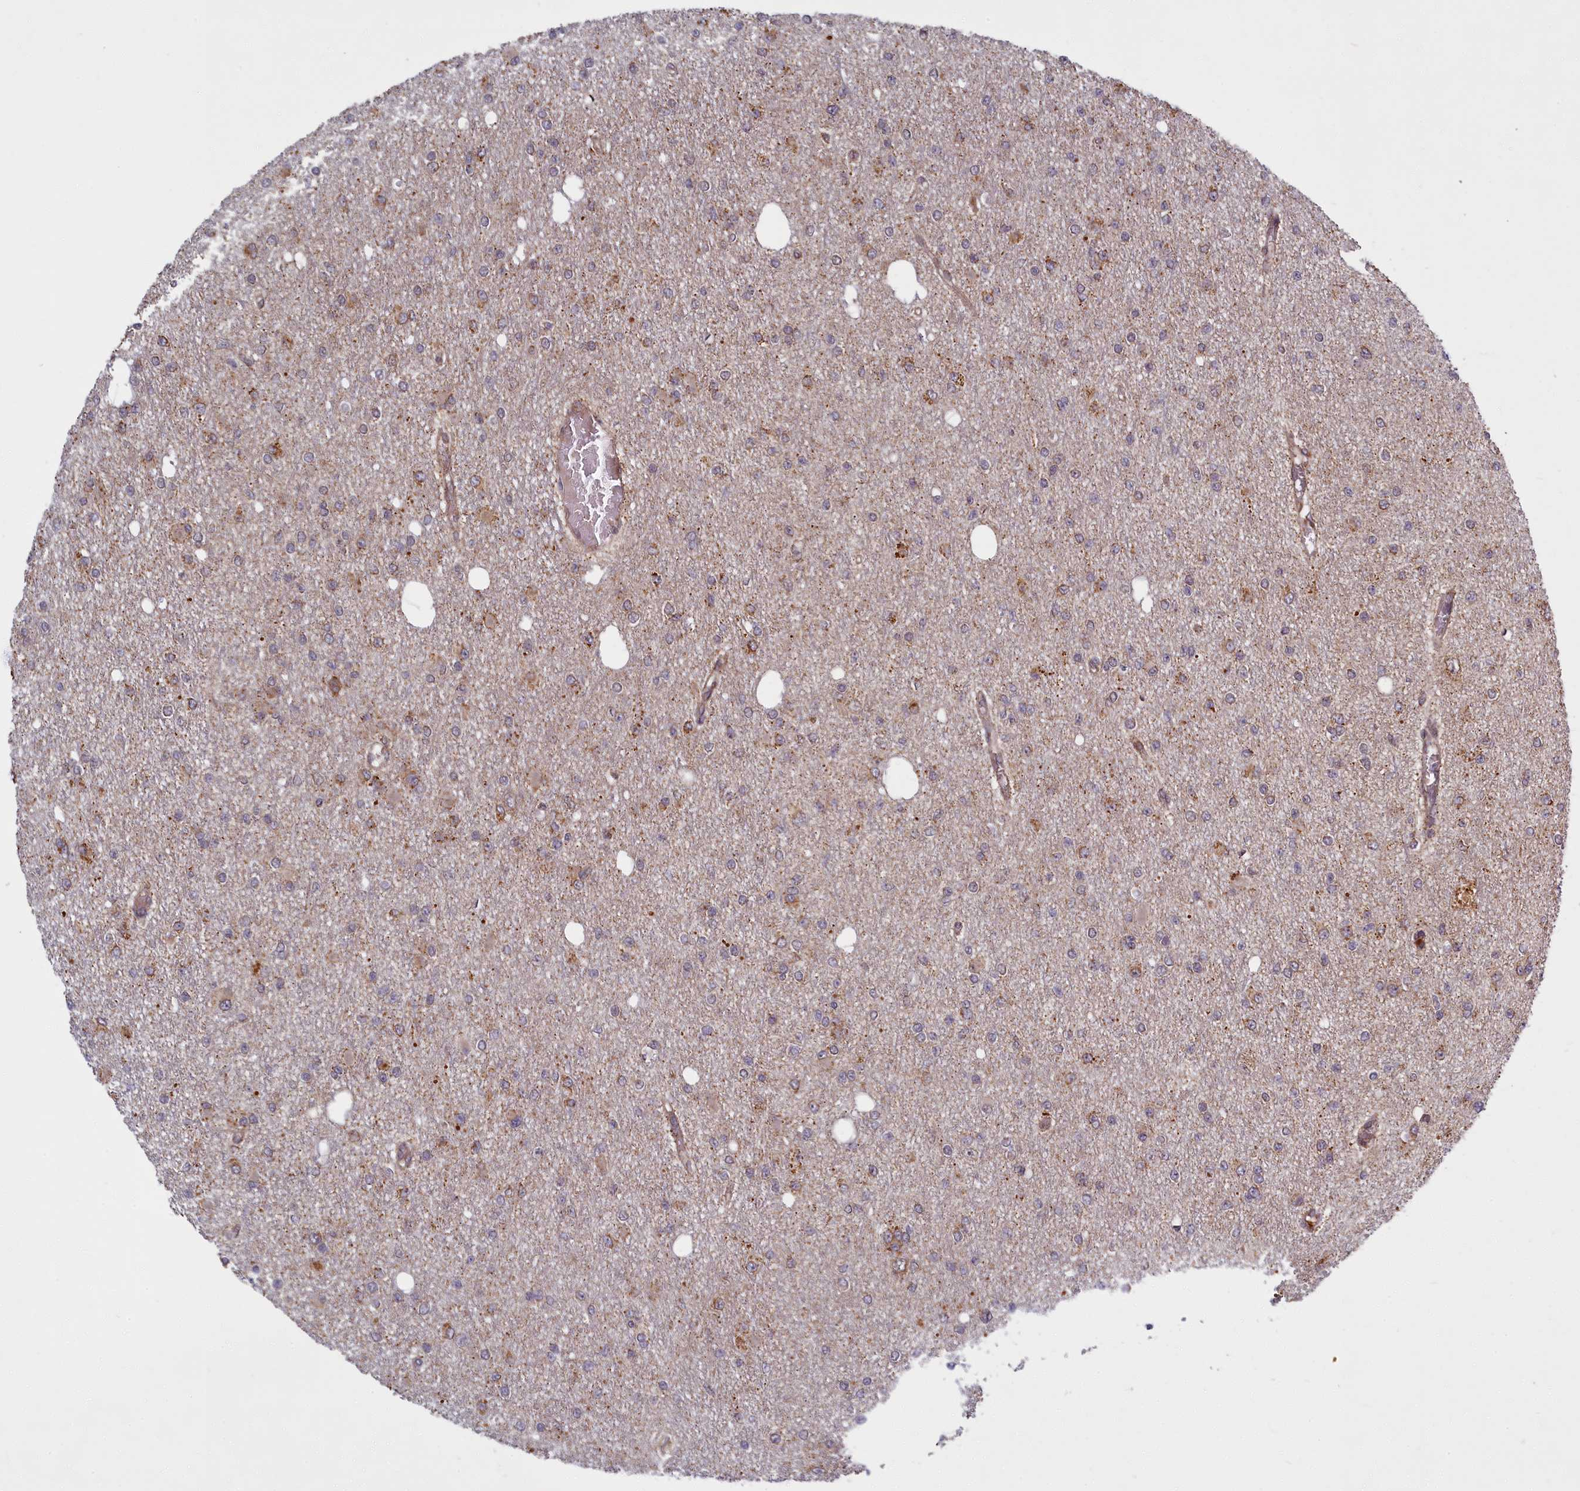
{"staining": {"intensity": "weak", "quantity": "25%-75%", "location": "cytoplasmic/membranous"}, "tissue": "glioma", "cell_type": "Tumor cells", "image_type": "cancer", "snomed": [{"axis": "morphology", "description": "Glioma, malignant, Low grade"}, {"axis": "topography", "description": "Brain"}], "caption": "The immunohistochemical stain shows weak cytoplasmic/membranous expression in tumor cells of malignant low-grade glioma tissue.", "gene": "PLA2G10", "patient": {"sex": "female", "age": 22}}